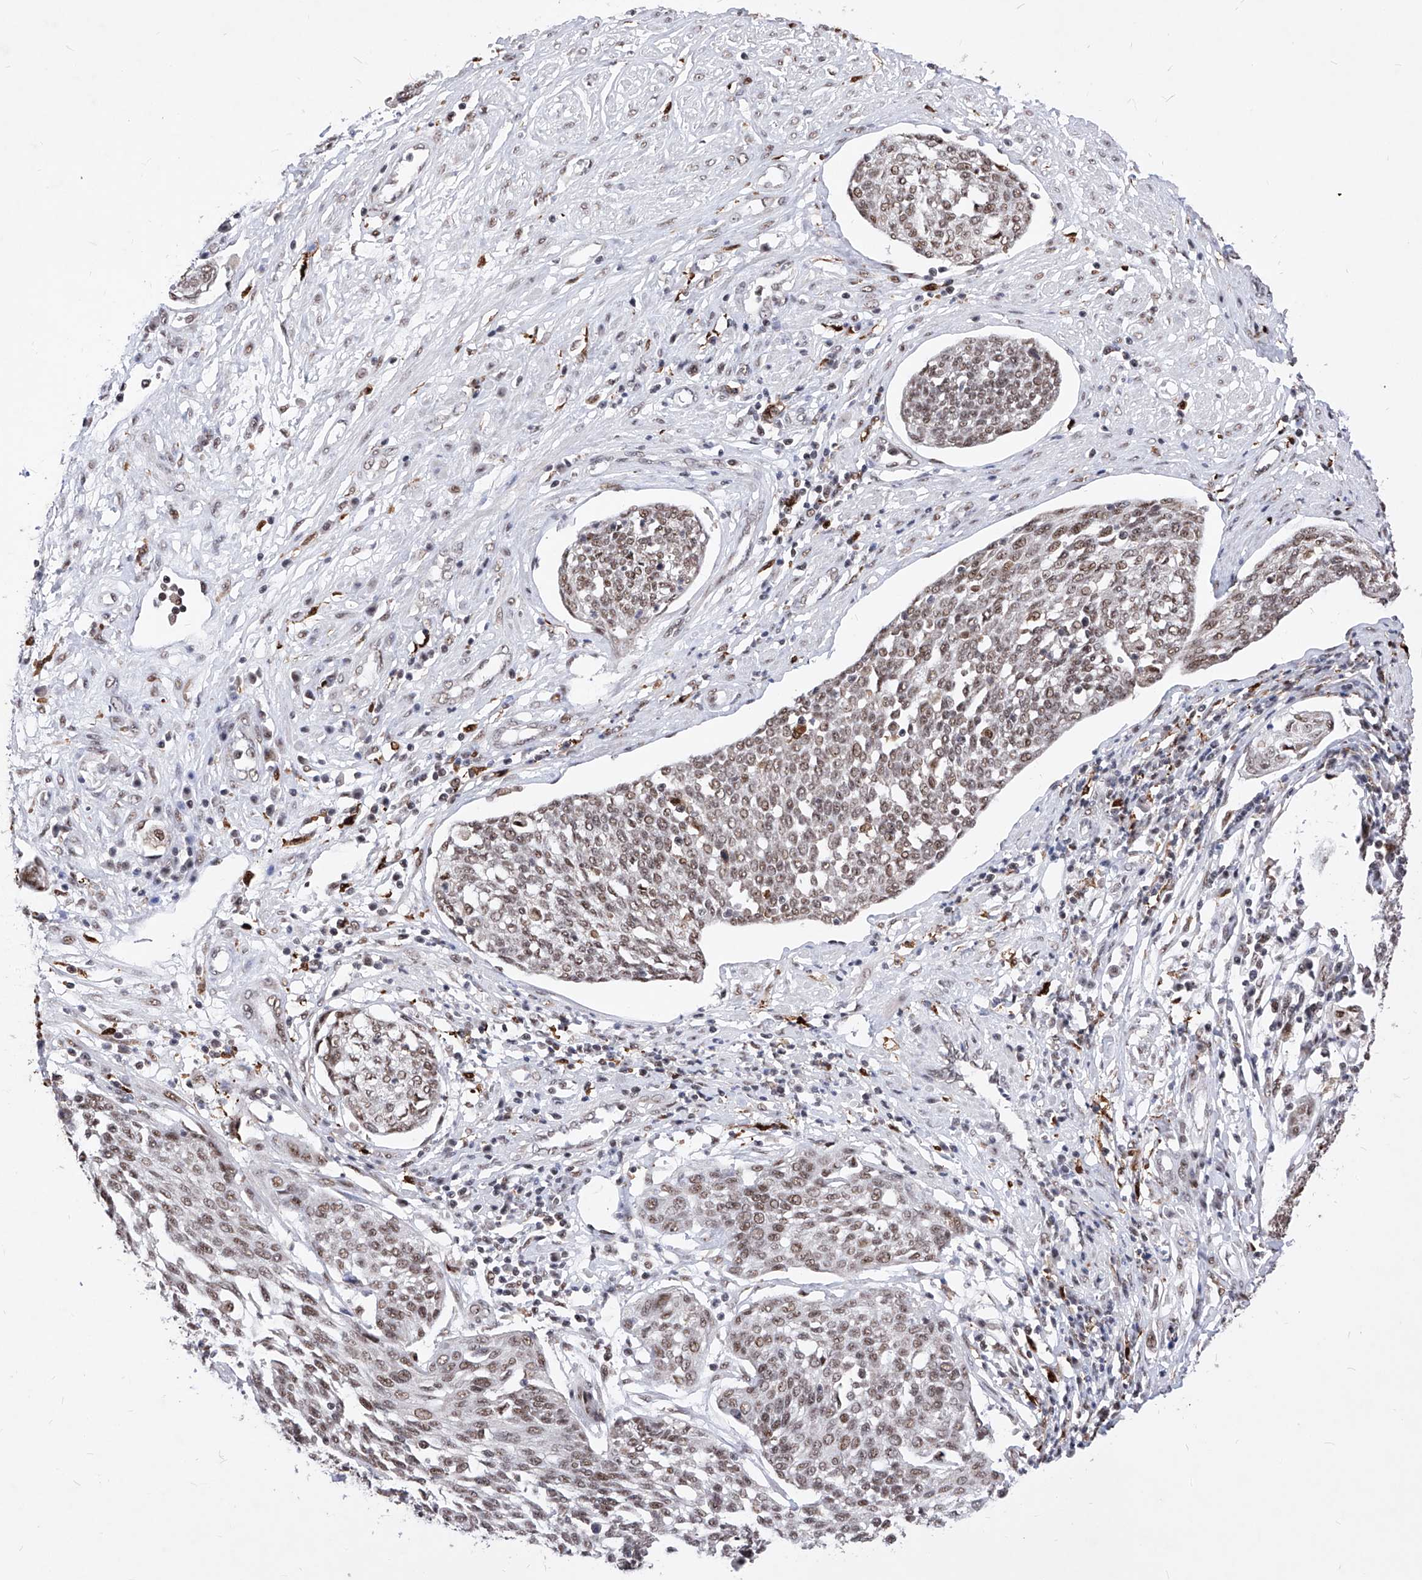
{"staining": {"intensity": "moderate", "quantity": ">75%", "location": "nuclear"}, "tissue": "cervical cancer", "cell_type": "Tumor cells", "image_type": "cancer", "snomed": [{"axis": "morphology", "description": "Squamous cell carcinoma, NOS"}, {"axis": "topography", "description": "Cervix"}], "caption": "The photomicrograph reveals staining of cervical cancer (squamous cell carcinoma), revealing moderate nuclear protein expression (brown color) within tumor cells. The protein of interest is shown in brown color, while the nuclei are stained blue.", "gene": "PHF5A", "patient": {"sex": "female", "age": 34}}